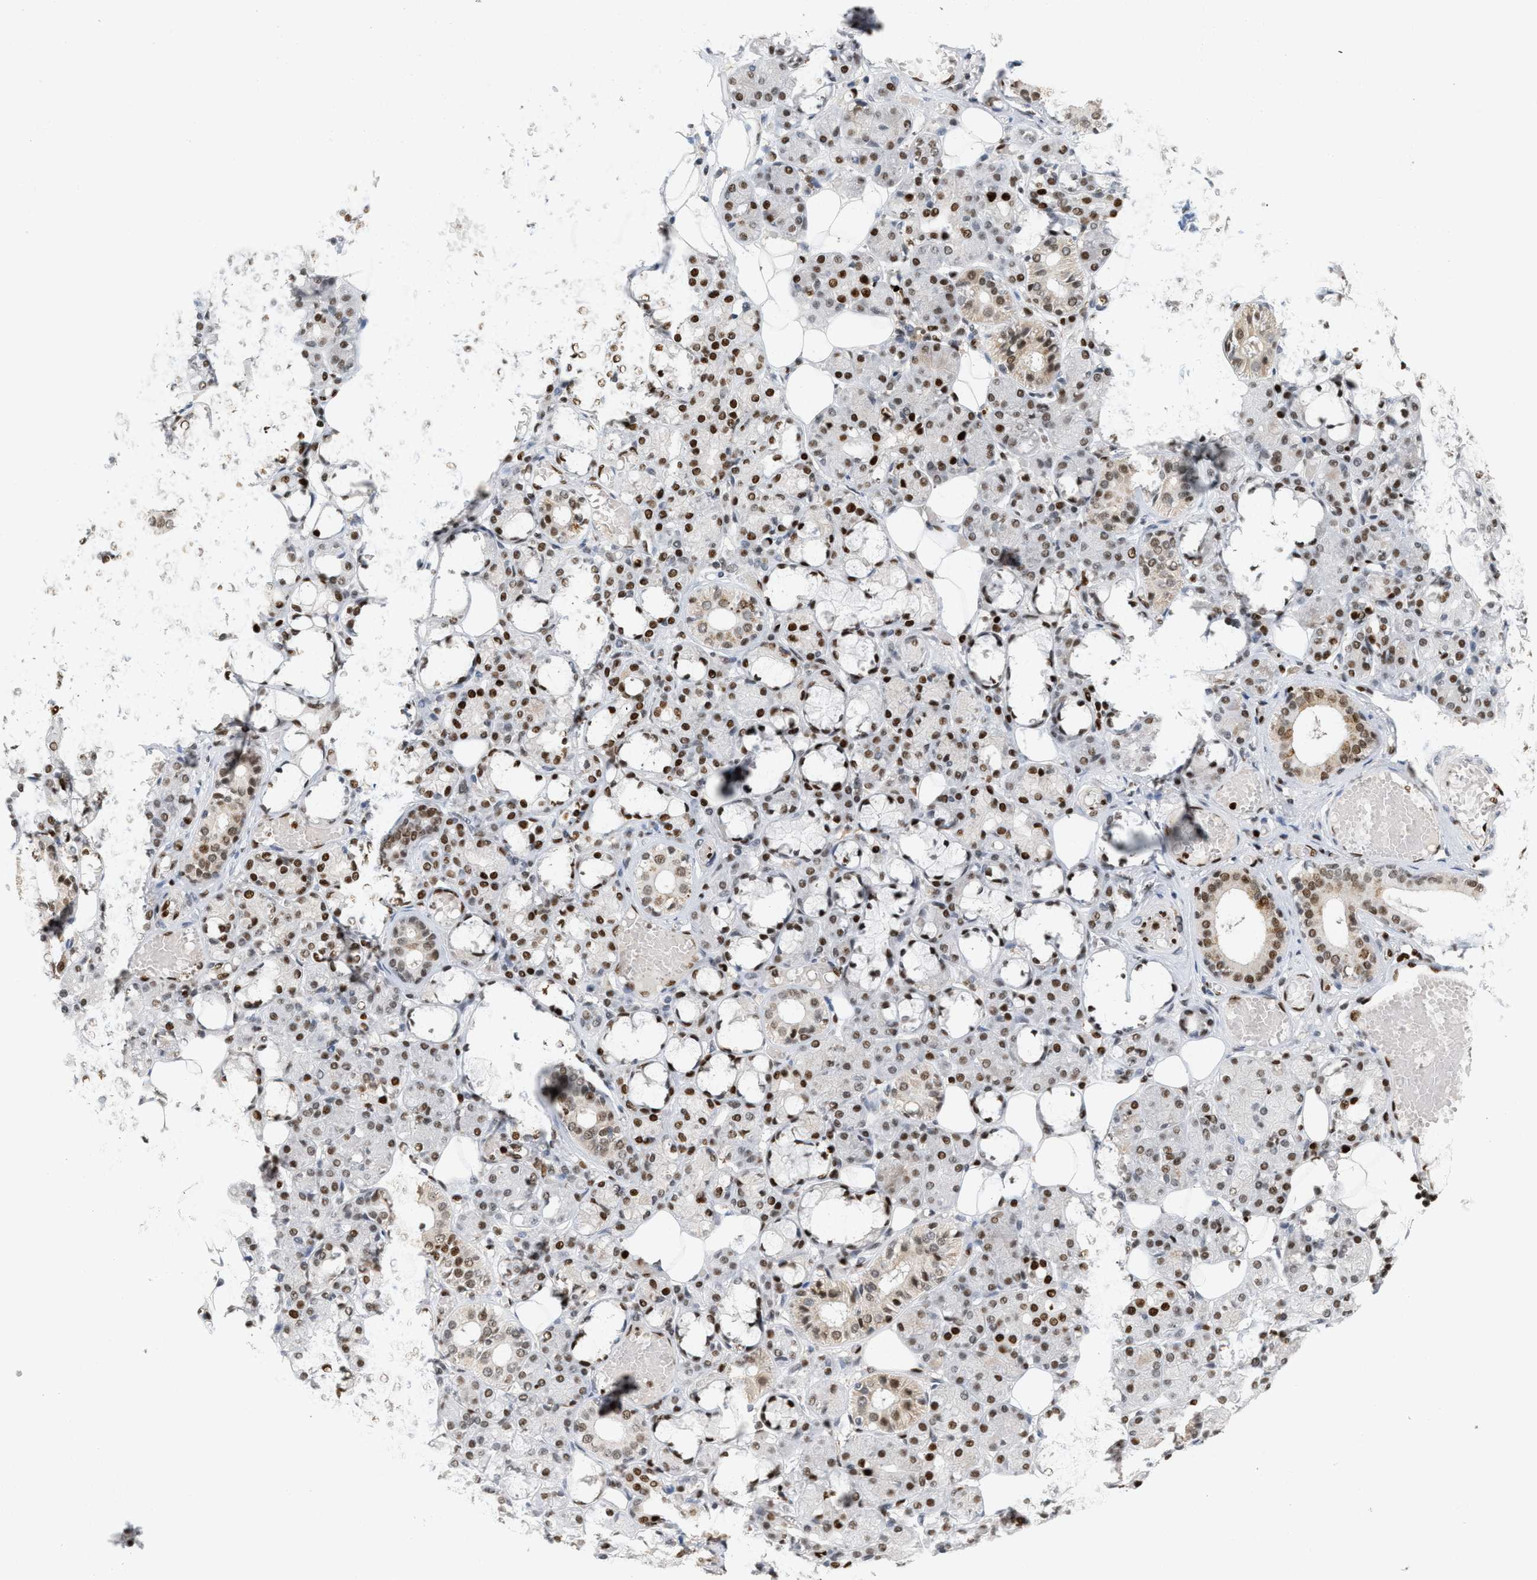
{"staining": {"intensity": "strong", "quantity": ">75%", "location": "nuclear"}, "tissue": "salivary gland", "cell_type": "Glandular cells", "image_type": "normal", "snomed": [{"axis": "morphology", "description": "Normal tissue, NOS"}, {"axis": "topography", "description": "Salivary gland"}], "caption": "Immunohistochemistry (IHC) of normal salivary gland shows high levels of strong nuclear positivity in about >75% of glandular cells.", "gene": "C17orf49", "patient": {"sex": "male", "age": 63}}